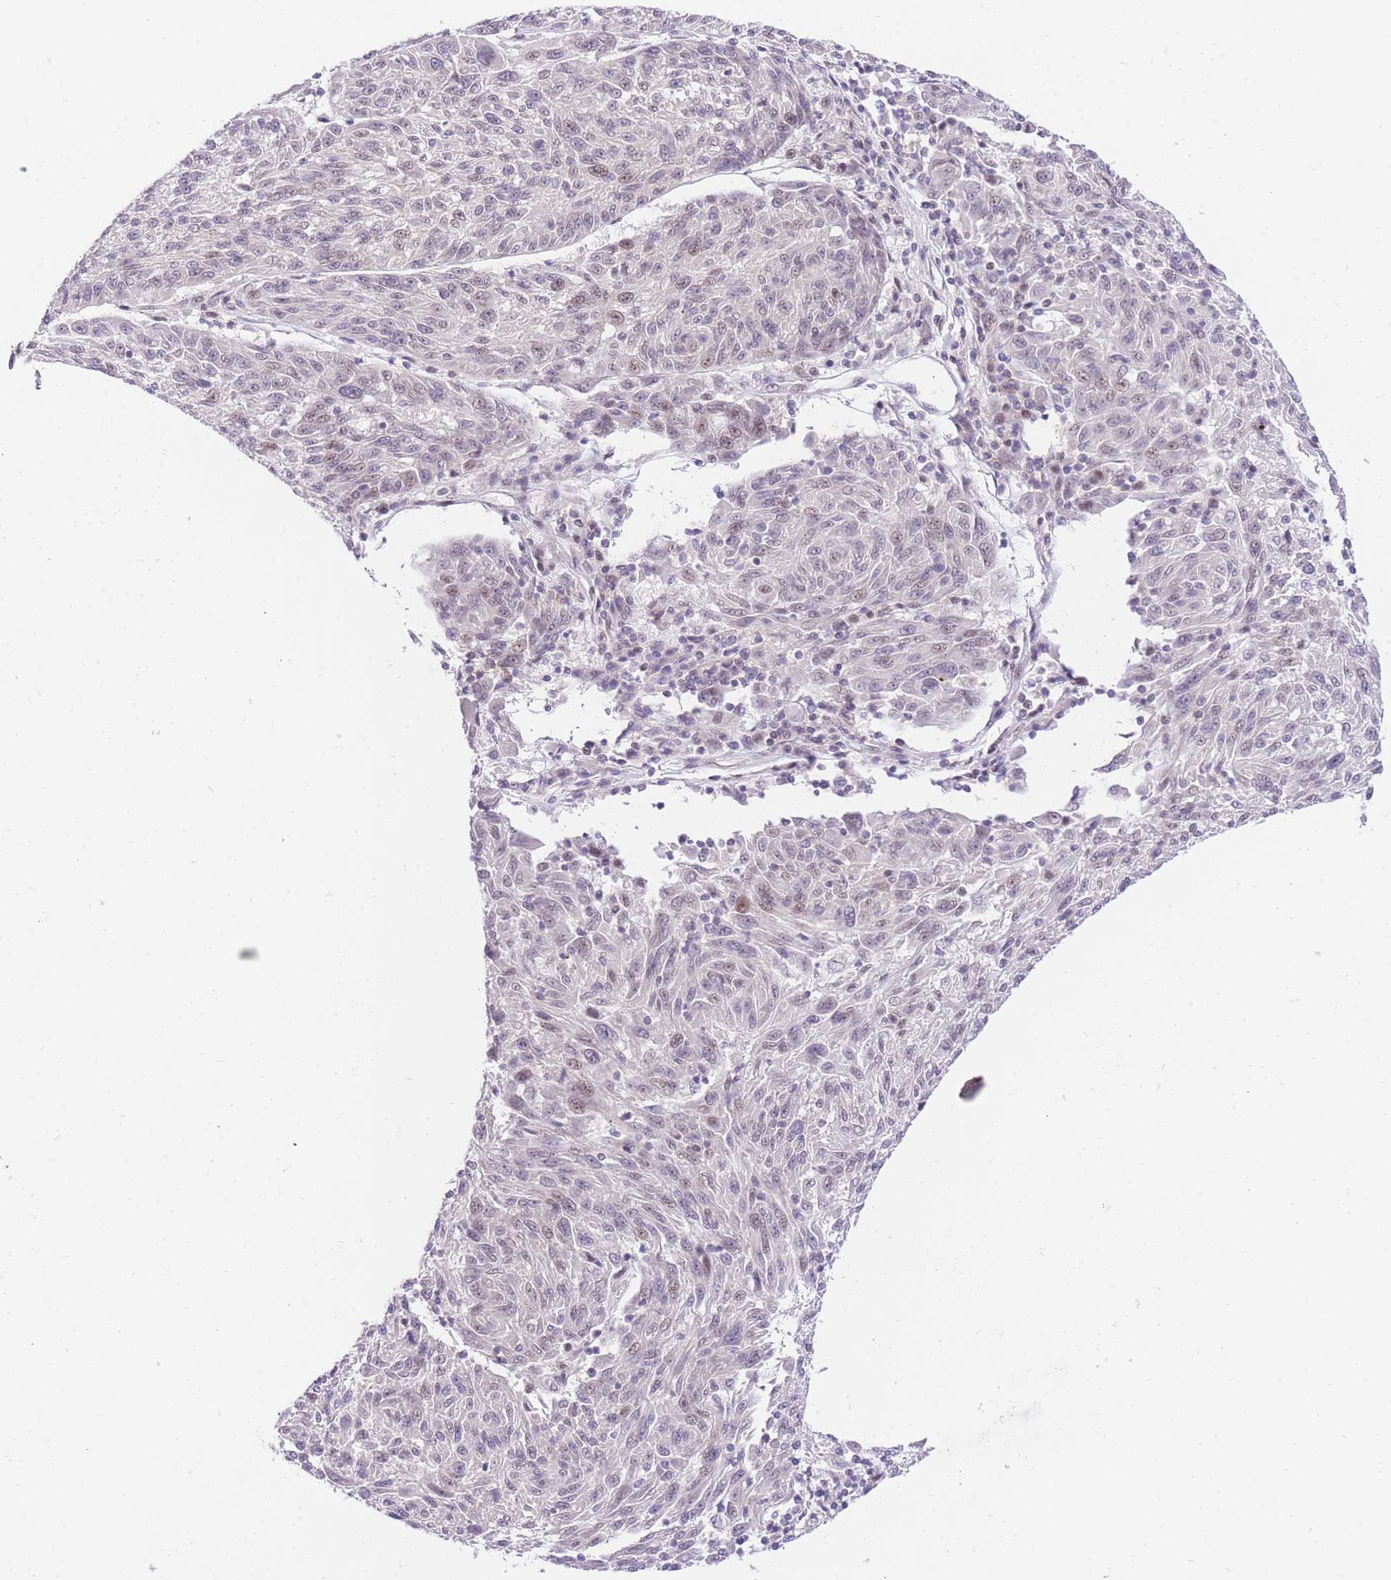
{"staining": {"intensity": "negative", "quantity": "none", "location": "none"}, "tissue": "melanoma", "cell_type": "Tumor cells", "image_type": "cancer", "snomed": [{"axis": "morphology", "description": "Malignant melanoma, NOS"}, {"axis": "topography", "description": "Skin"}], "caption": "Immunohistochemical staining of melanoma demonstrates no significant positivity in tumor cells.", "gene": "STK39", "patient": {"sex": "male", "age": 53}}